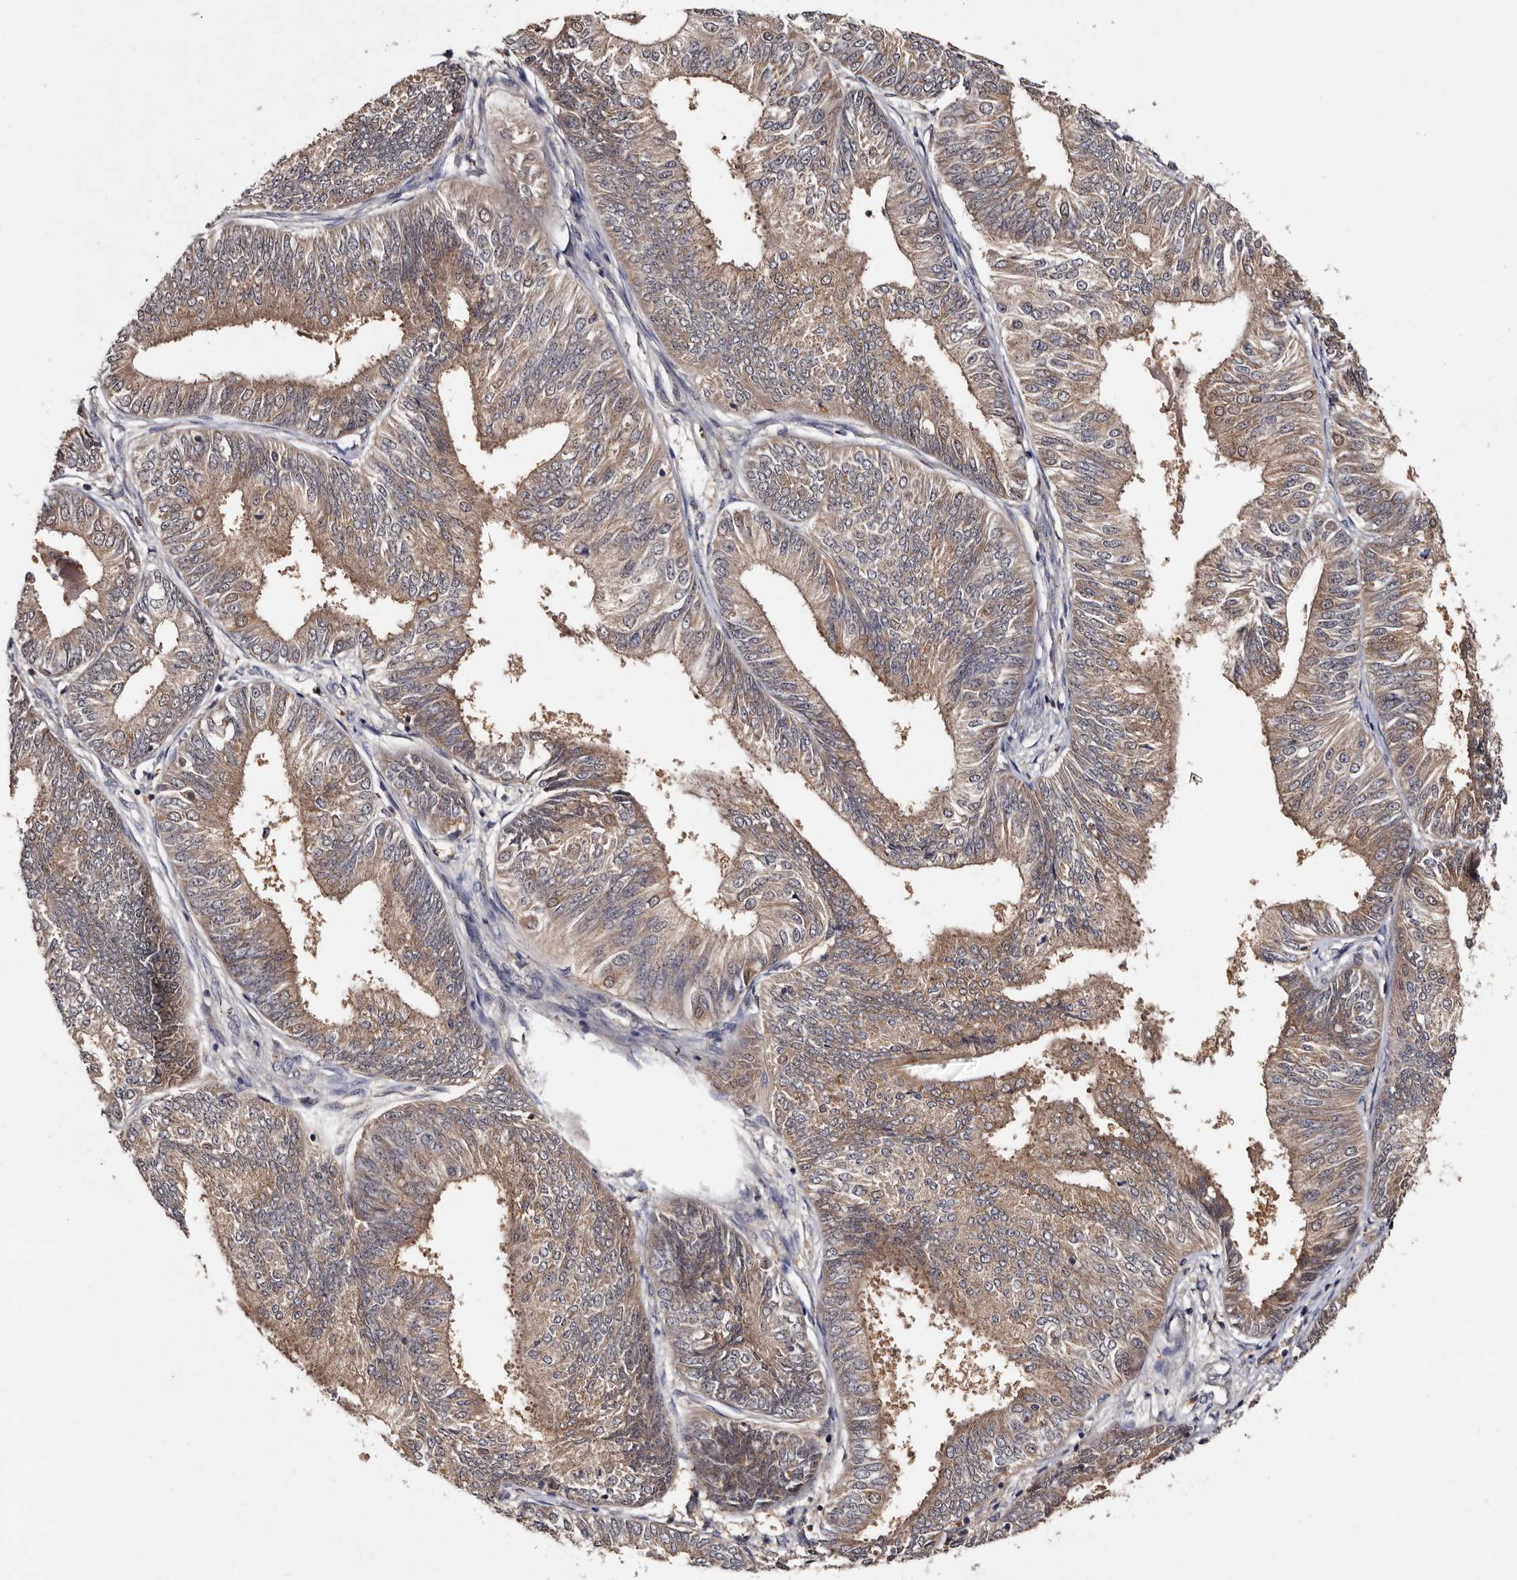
{"staining": {"intensity": "weak", "quantity": ">75%", "location": "cytoplasmic/membranous"}, "tissue": "endometrial cancer", "cell_type": "Tumor cells", "image_type": "cancer", "snomed": [{"axis": "morphology", "description": "Adenocarcinoma, NOS"}, {"axis": "topography", "description": "Endometrium"}], "caption": "Endometrial cancer (adenocarcinoma) stained for a protein (brown) reveals weak cytoplasmic/membranous positive positivity in about >75% of tumor cells.", "gene": "DNPH1", "patient": {"sex": "female", "age": 58}}